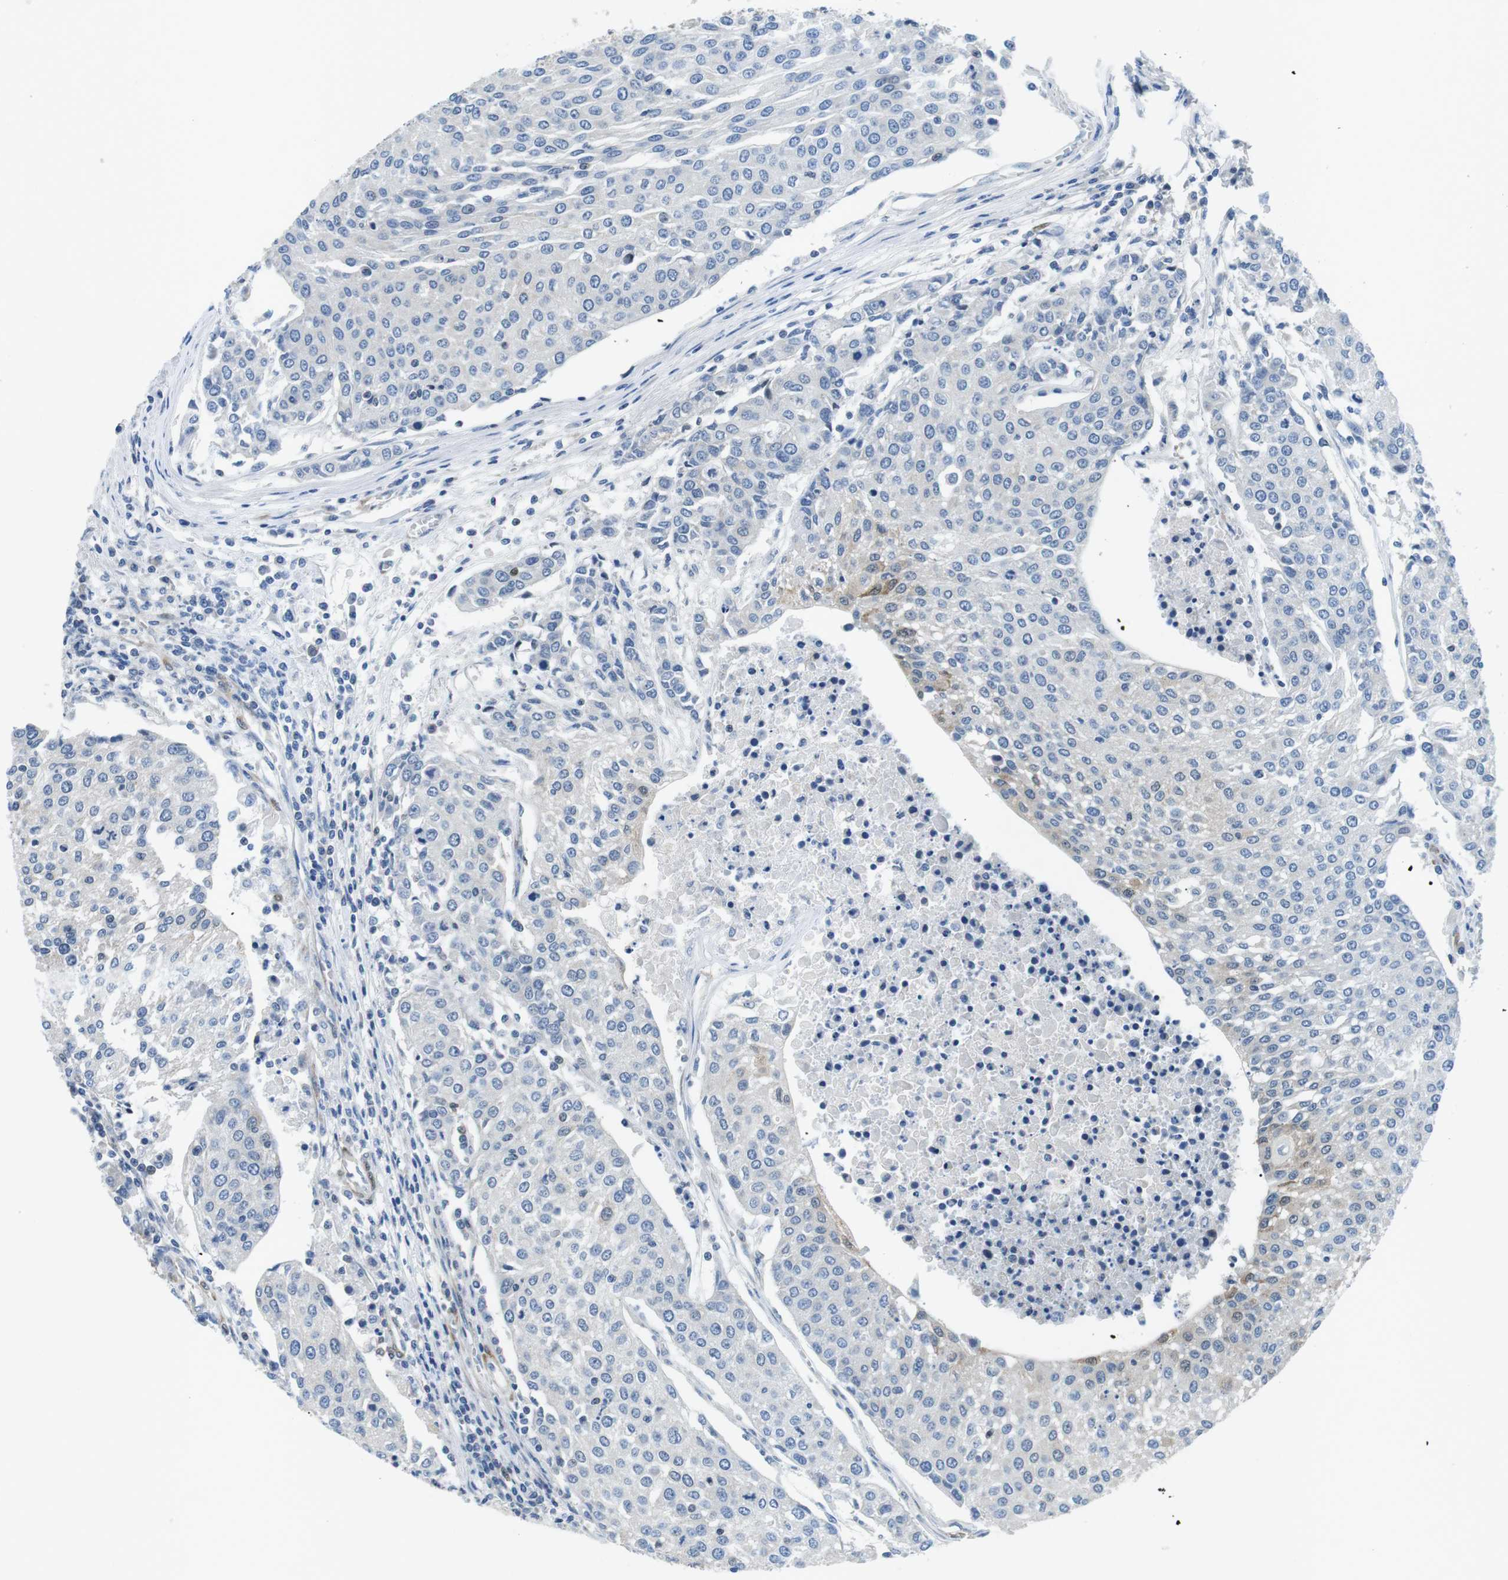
{"staining": {"intensity": "negative", "quantity": "none", "location": "none"}, "tissue": "urothelial cancer", "cell_type": "Tumor cells", "image_type": "cancer", "snomed": [{"axis": "morphology", "description": "Urothelial carcinoma, High grade"}, {"axis": "topography", "description": "Urinary bladder"}], "caption": "Immunohistochemical staining of high-grade urothelial carcinoma exhibits no significant positivity in tumor cells.", "gene": "PHLDA1", "patient": {"sex": "female", "age": 85}}